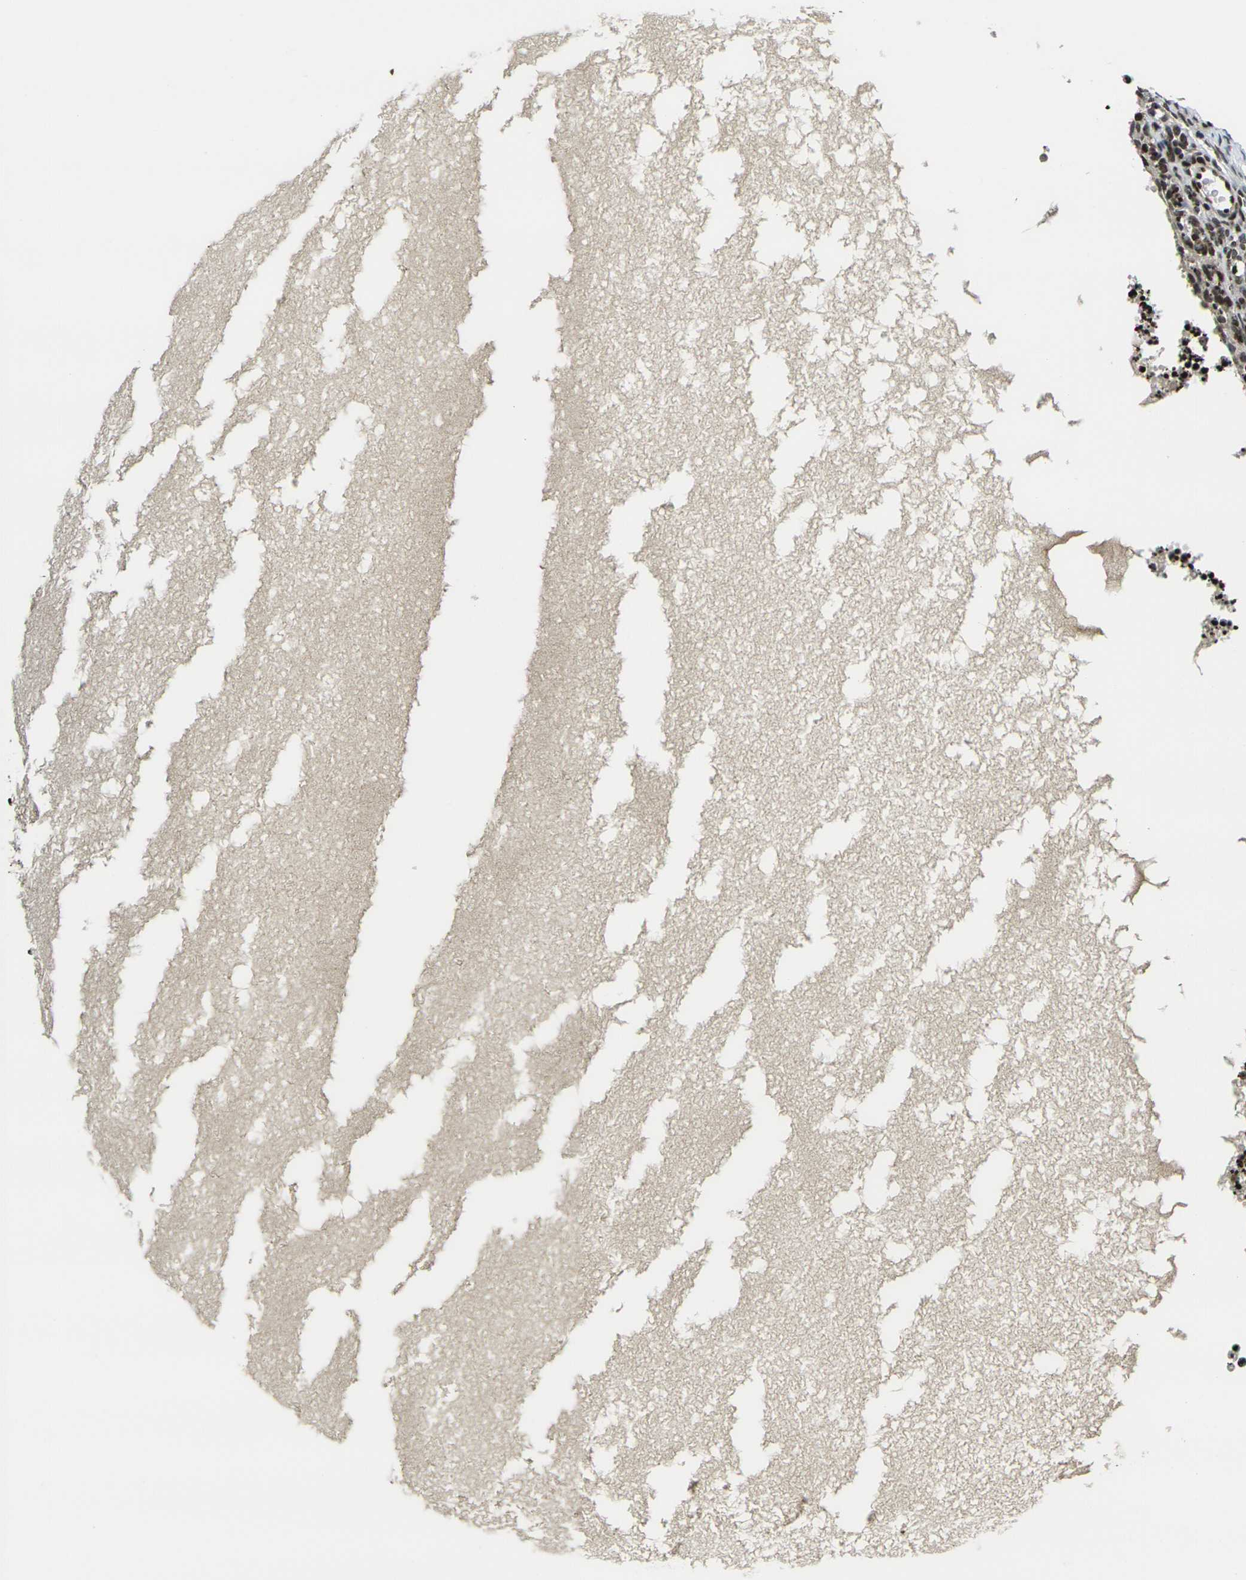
{"staining": {"intensity": "strong", "quantity": ">75%", "location": "nuclear"}, "tissue": "ovary", "cell_type": "Ovarian stroma cells", "image_type": "normal", "snomed": [{"axis": "morphology", "description": "Normal tissue, NOS"}, {"axis": "topography", "description": "Ovary"}], "caption": "The histopathology image exhibits immunohistochemical staining of benign ovary. There is strong nuclear positivity is seen in about >75% of ovarian stroma cells.", "gene": "H1", "patient": {"sex": "female", "age": 35}}